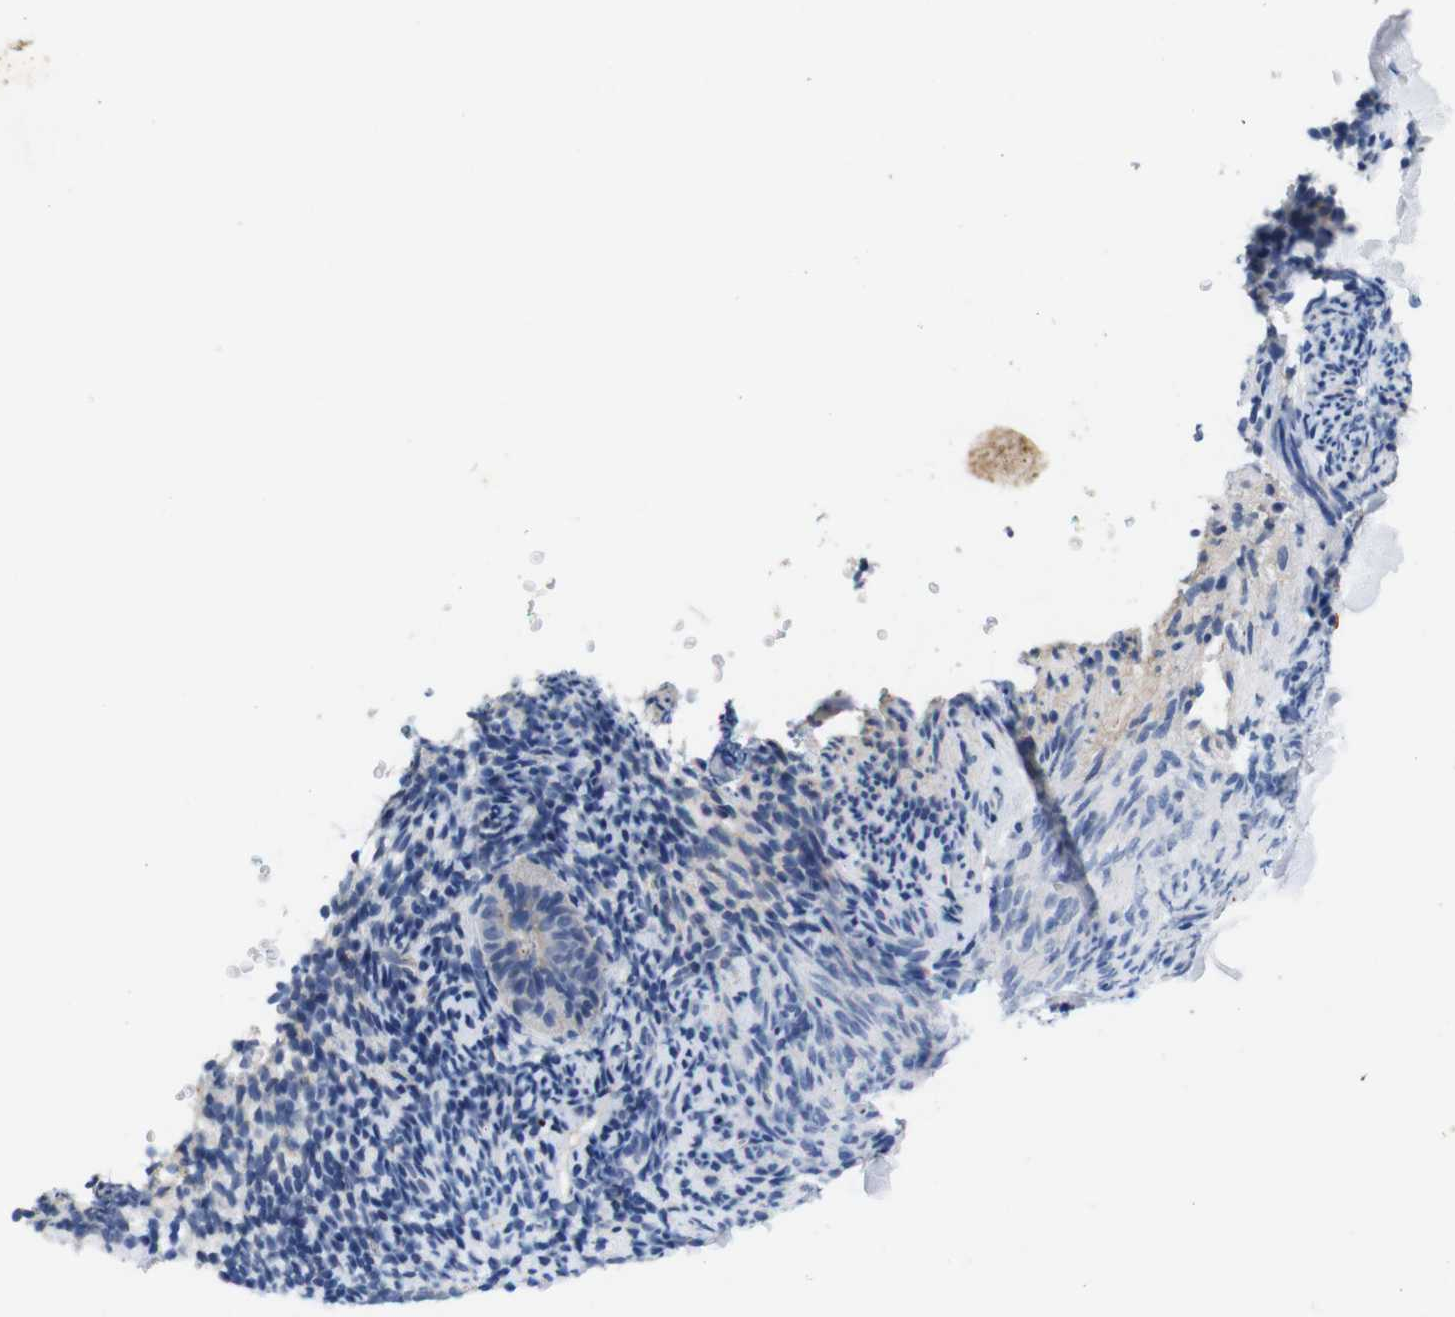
{"staining": {"intensity": "weak", "quantity": "<25%", "location": "cytoplasmic/membranous"}, "tissue": "endometrium", "cell_type": "Cells in endometrial stroma", "image_type": "normal", "snomed": [{"axis": "morphology", "description": "Normal tissue, NOS"}, {"axis": "topography", "description": "Endometrium"}], "caption": "Endometrium stained for a protein using IHC demonstrates no staining cells in endometrial stroma.", "gene": "ITGA5", "patient": {"sex": "female", "age": 51}}